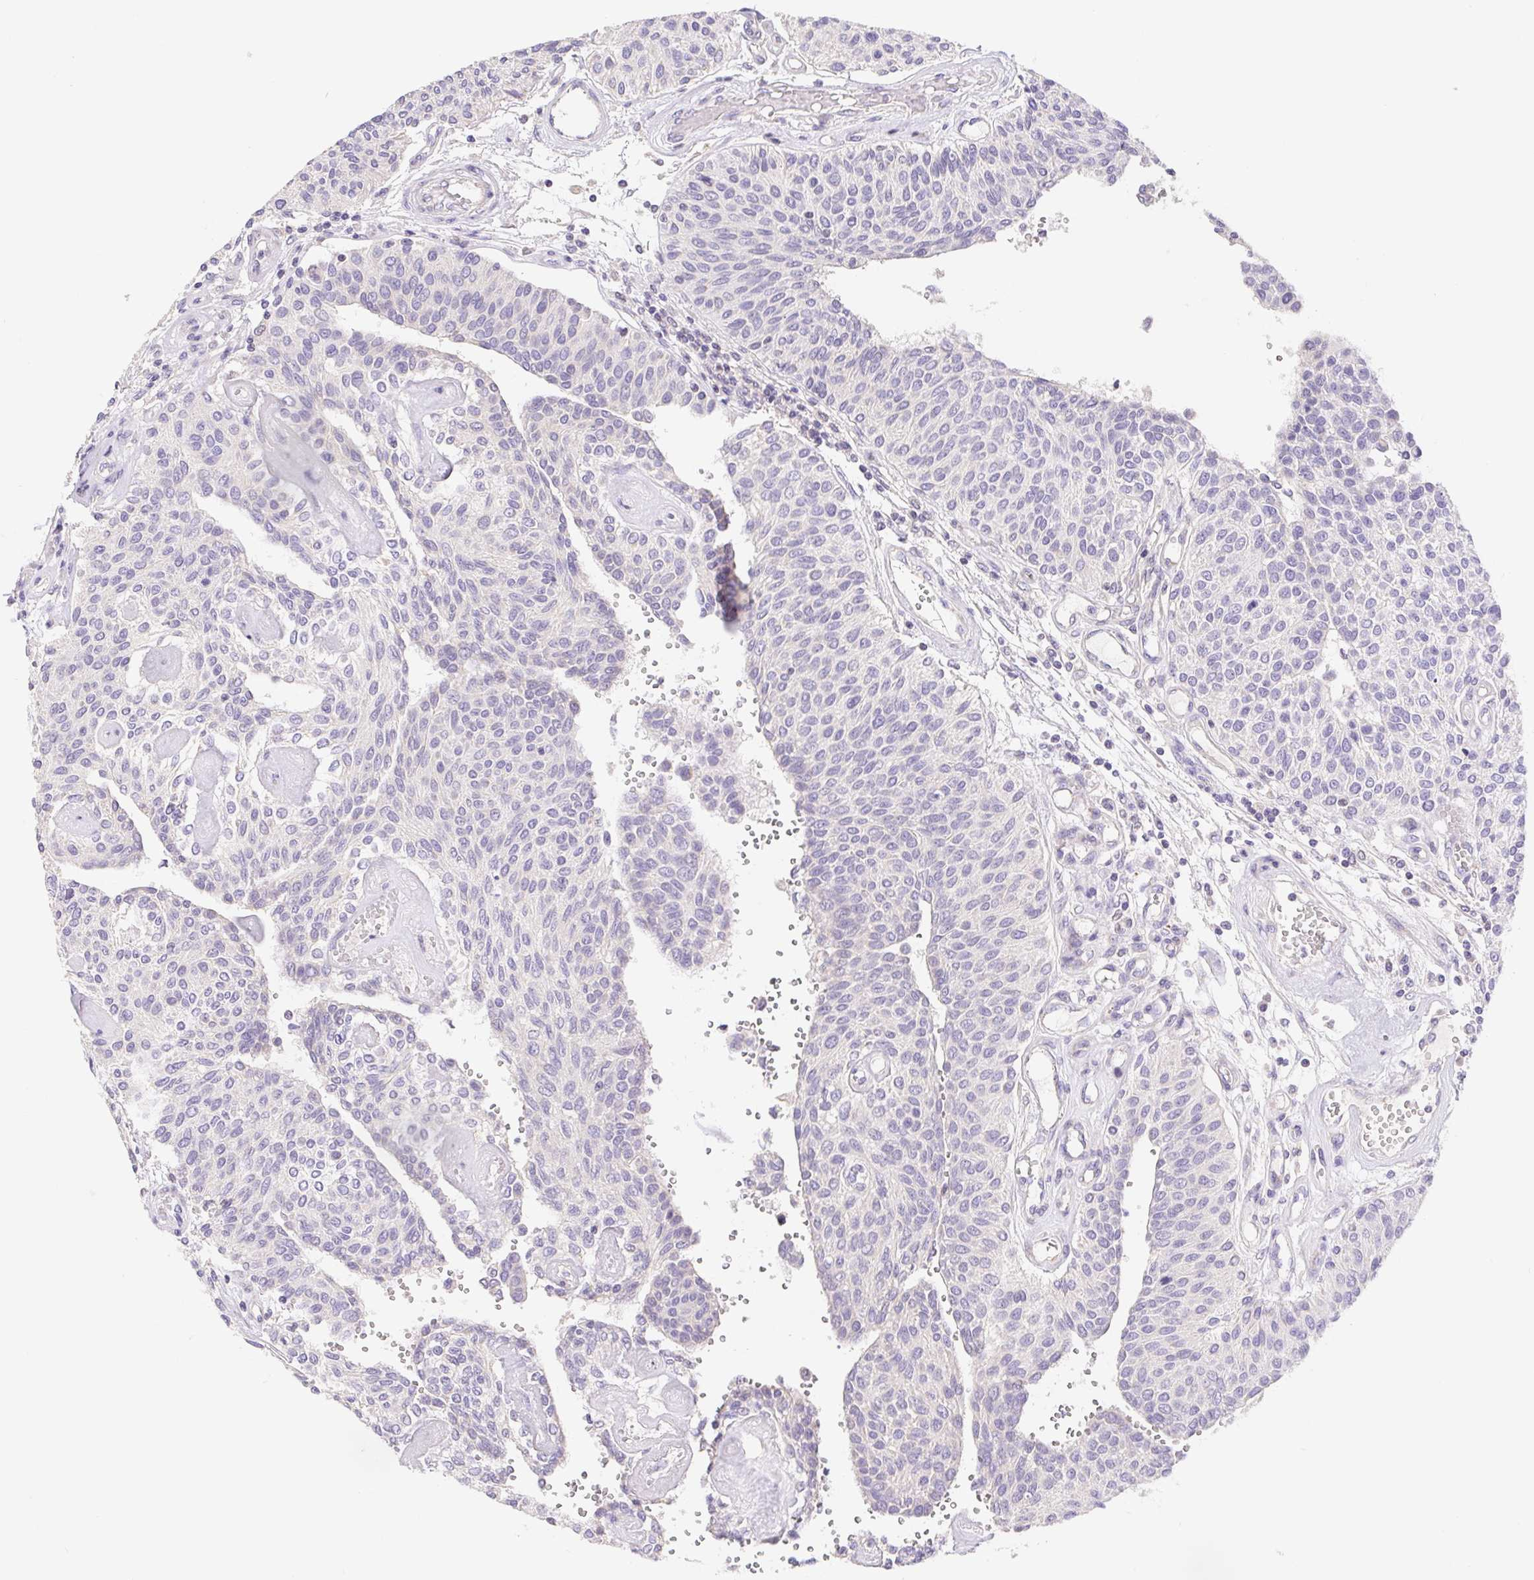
{"staining": {"intensity": "negative", "quantity": "none", "location": "none"}, "tissue": "urothelial cancer", "cell_type": "Tumor cells", "image_type": "cancer", "snomed": [{"axis": "morphology", "description": "Urothelial carcinoma, NOS"}, {"axis": "topography", "description": "Urinary bladder"}], "caption": "DAB immunohistochemical staining of transitional cell carcinoma reveals no significant staining in tumor cells.", "gene": "FKBP6", "patient": {"sex": "male", "age": 55}}